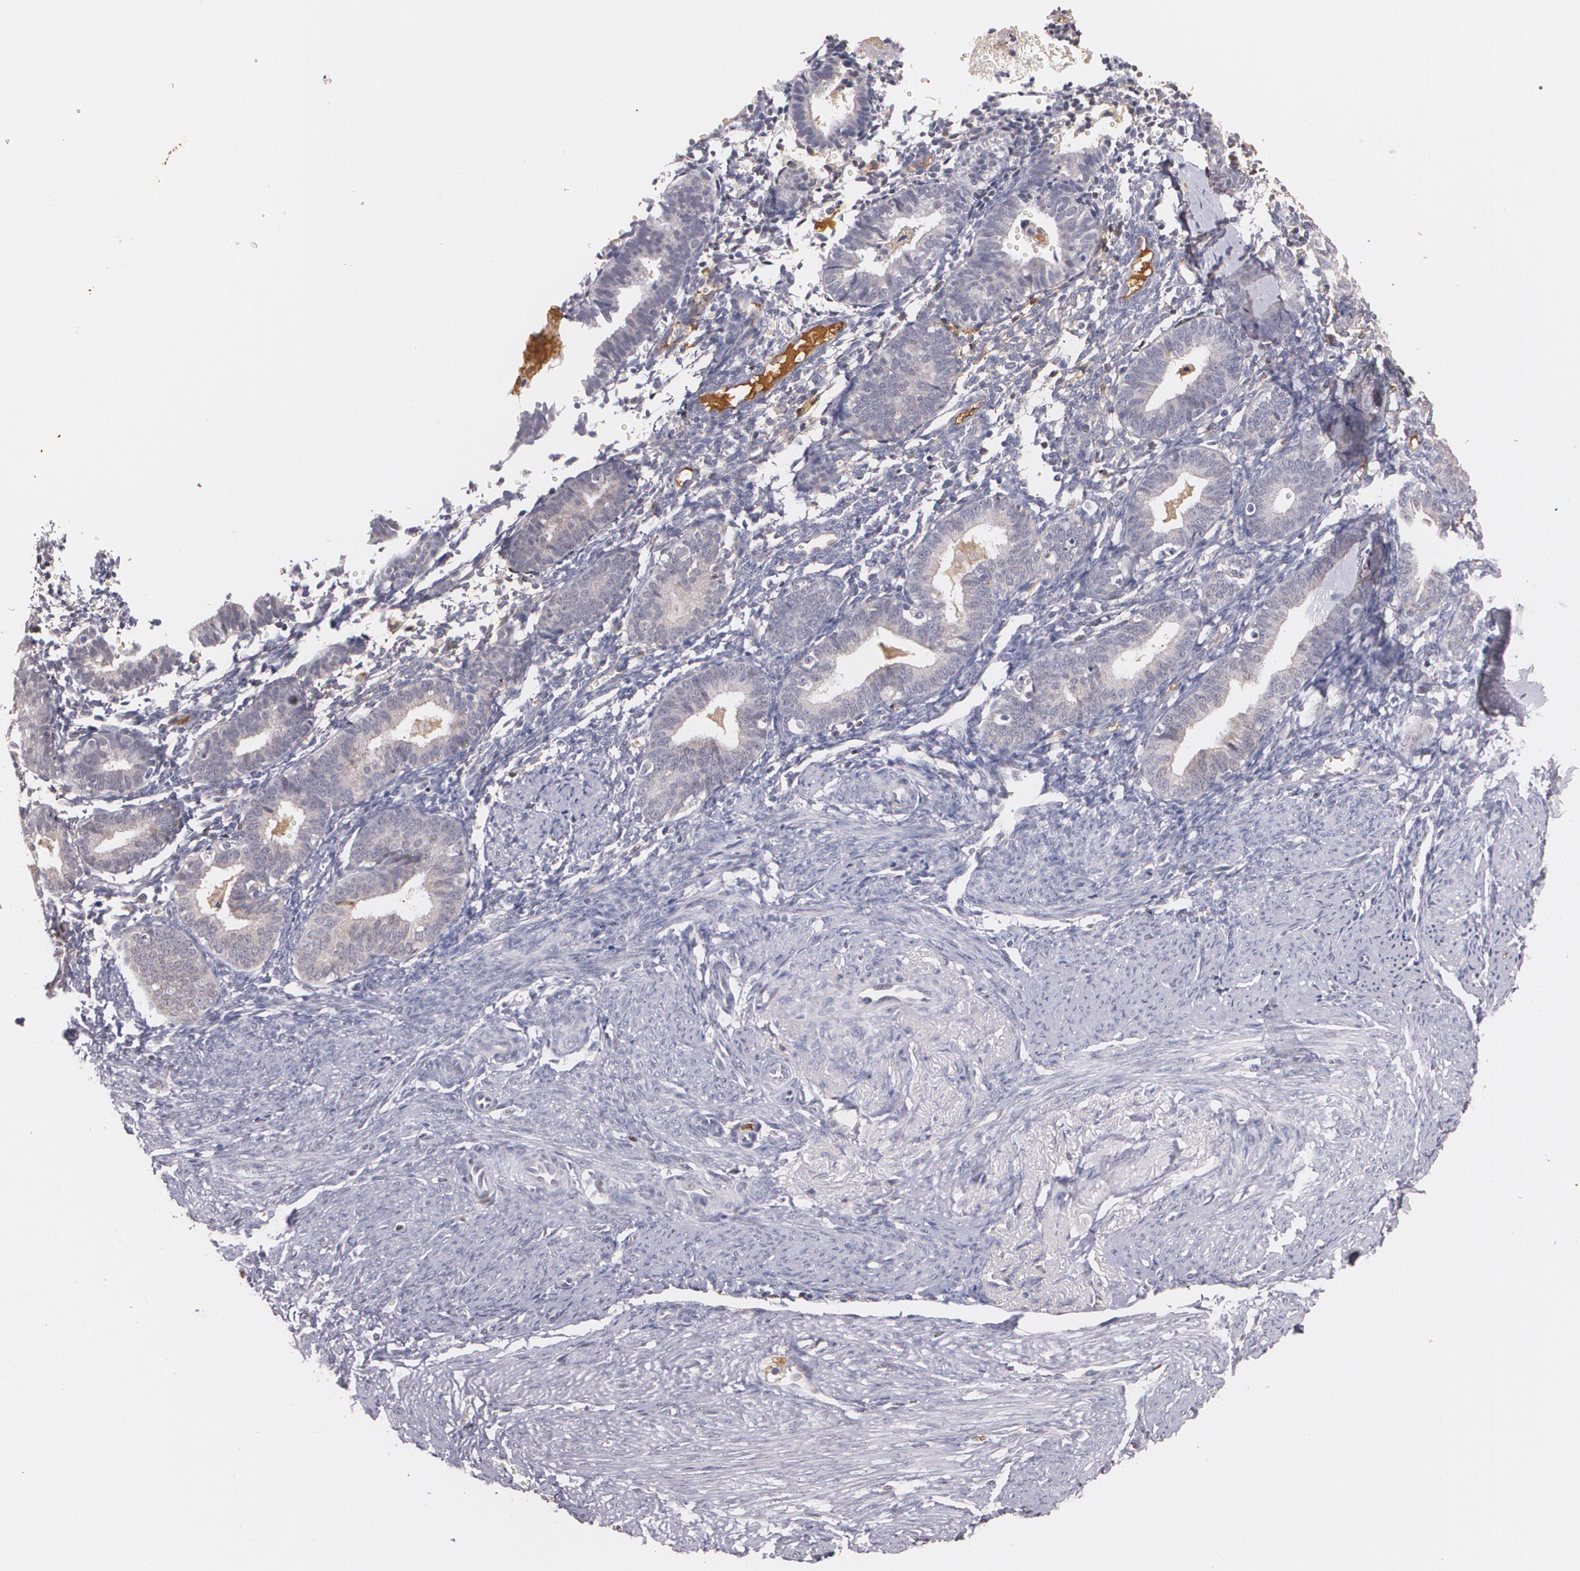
{"staining": {"intensity": "negative", "quantity": "none", "location": "none"}, "tissue": "endometrium", "cell_type": "Cells in endometrial stroma", "image_type": "normal", "snomed": [{"axis": "morphology", "description": "Normal tissue, NOS"}, {"axis": "topography", "description": "Endometrium"}], "caption": "Photomicrograph shows no significant protein staining in cells in endometrial stroma of unremarkable endometrium.", "gene": "PTS", "patient": {"sex": "female", "age": 61}}